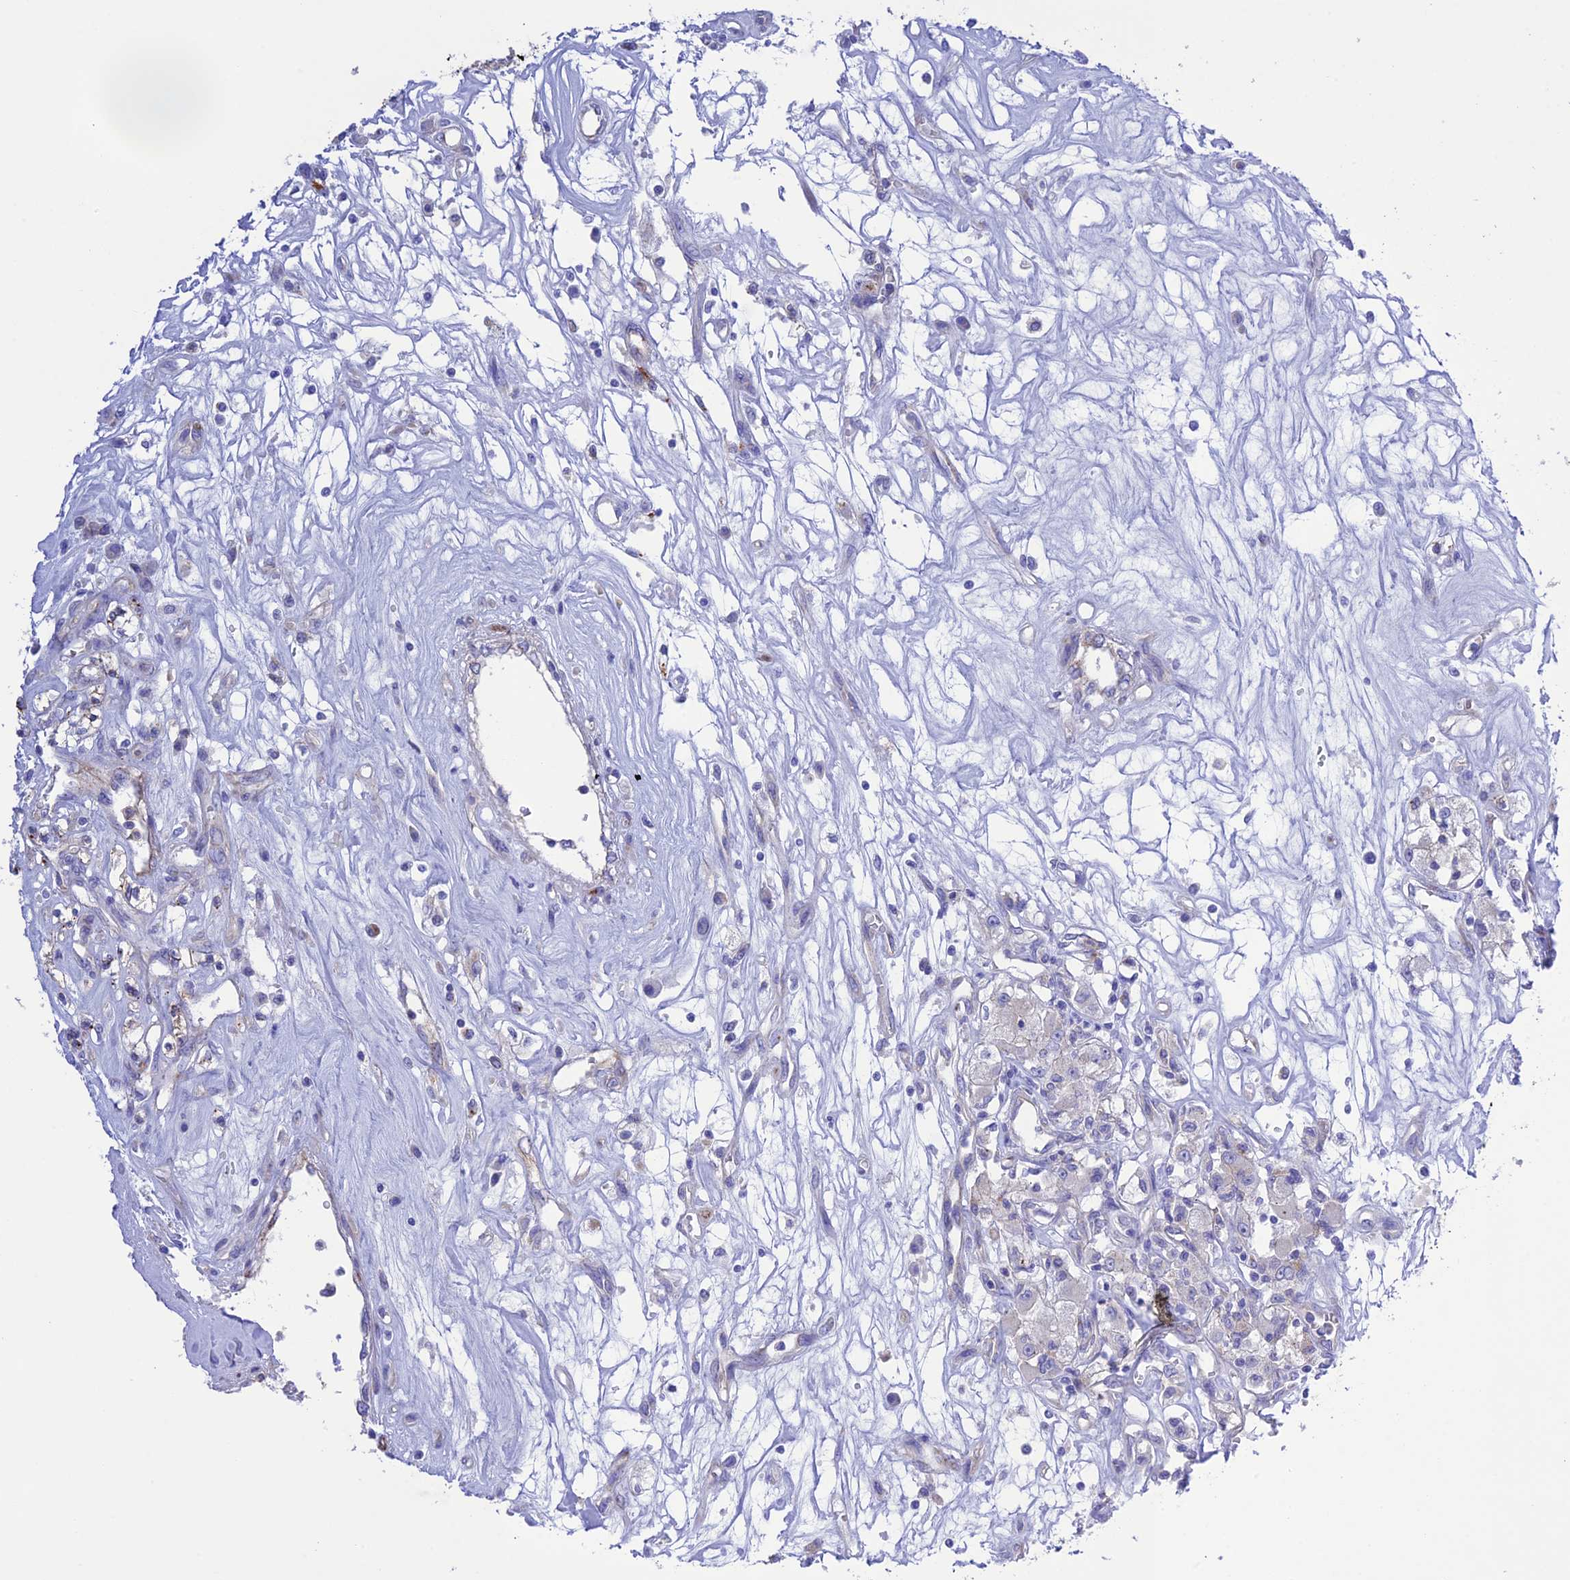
{"staining": {"intensity": "negative", "quantity": "none", "location": "none"}, "tissue": "renal cancer", "cell_type": "Tumor cells", "image_type": "cancer", "snomed": [{"axis": "morphology", "description": "Adenocarcinoma, NOS"}, {"axis": "topography", "description": "Kidney"}], "caption": "DAB immunohistochemical staining of adenocarcinoma (renal) shows no significant staining in tumor cells.", "gene": "CHSY3", "patient": {"sex": "female", "age": 59}}